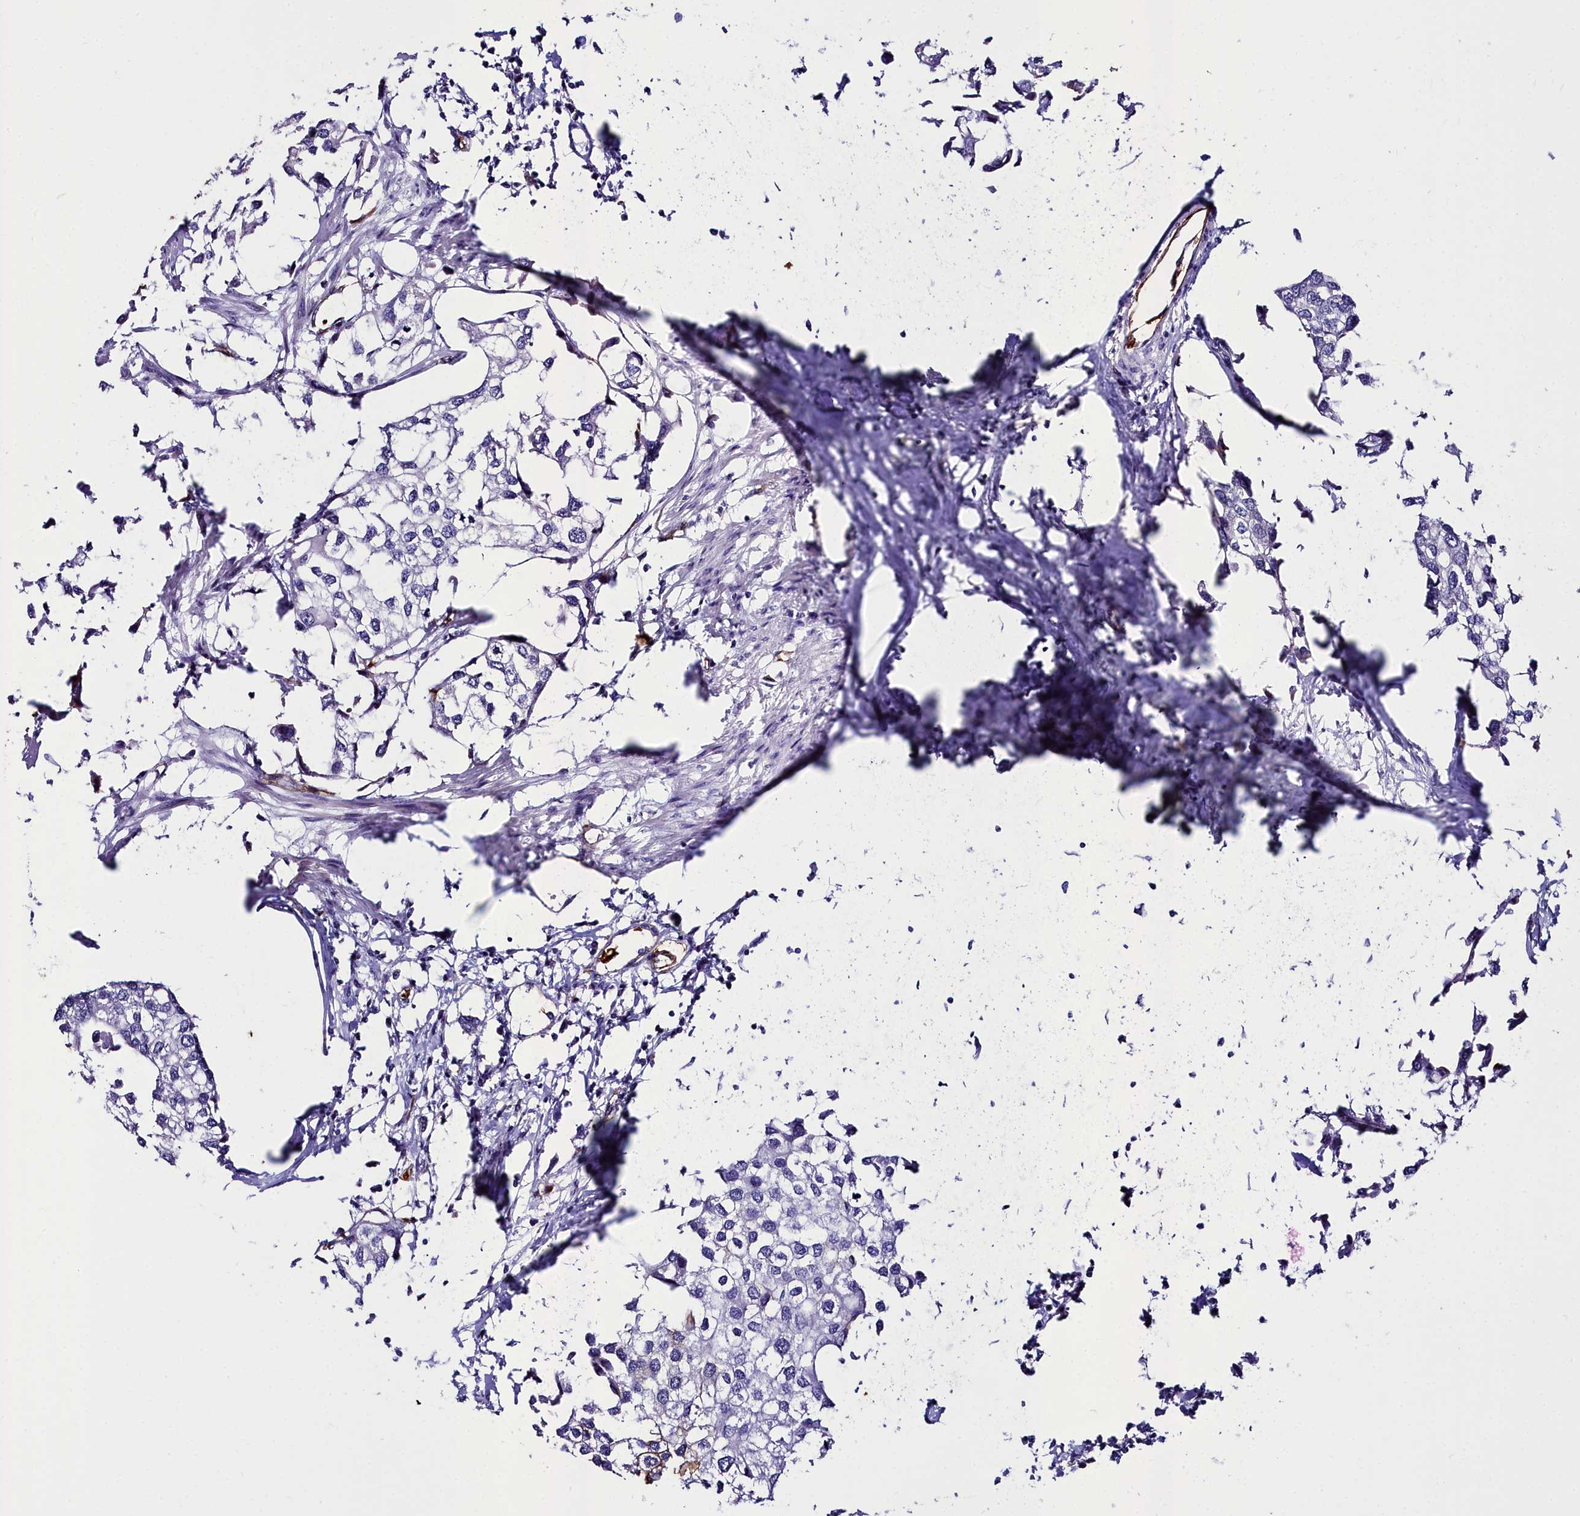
{"staining": {"intensity": "negative", "quantity": "none", "location": "none"}, "tissue": "urothelial cancer", "cell_type": "Tumor cells", "image_type": "cancer", "snomed": [{"axis": "morphology", "description": "Urothelial carcinoma, High grade"}, {"axis": "topography", "description": "Urinary bladder"}], "caption": "Tumor cells are negative for protein expression in human urothelial cancer.", "gene": "CYP4F11", "patient": {"sex": "male", "age": 64}}